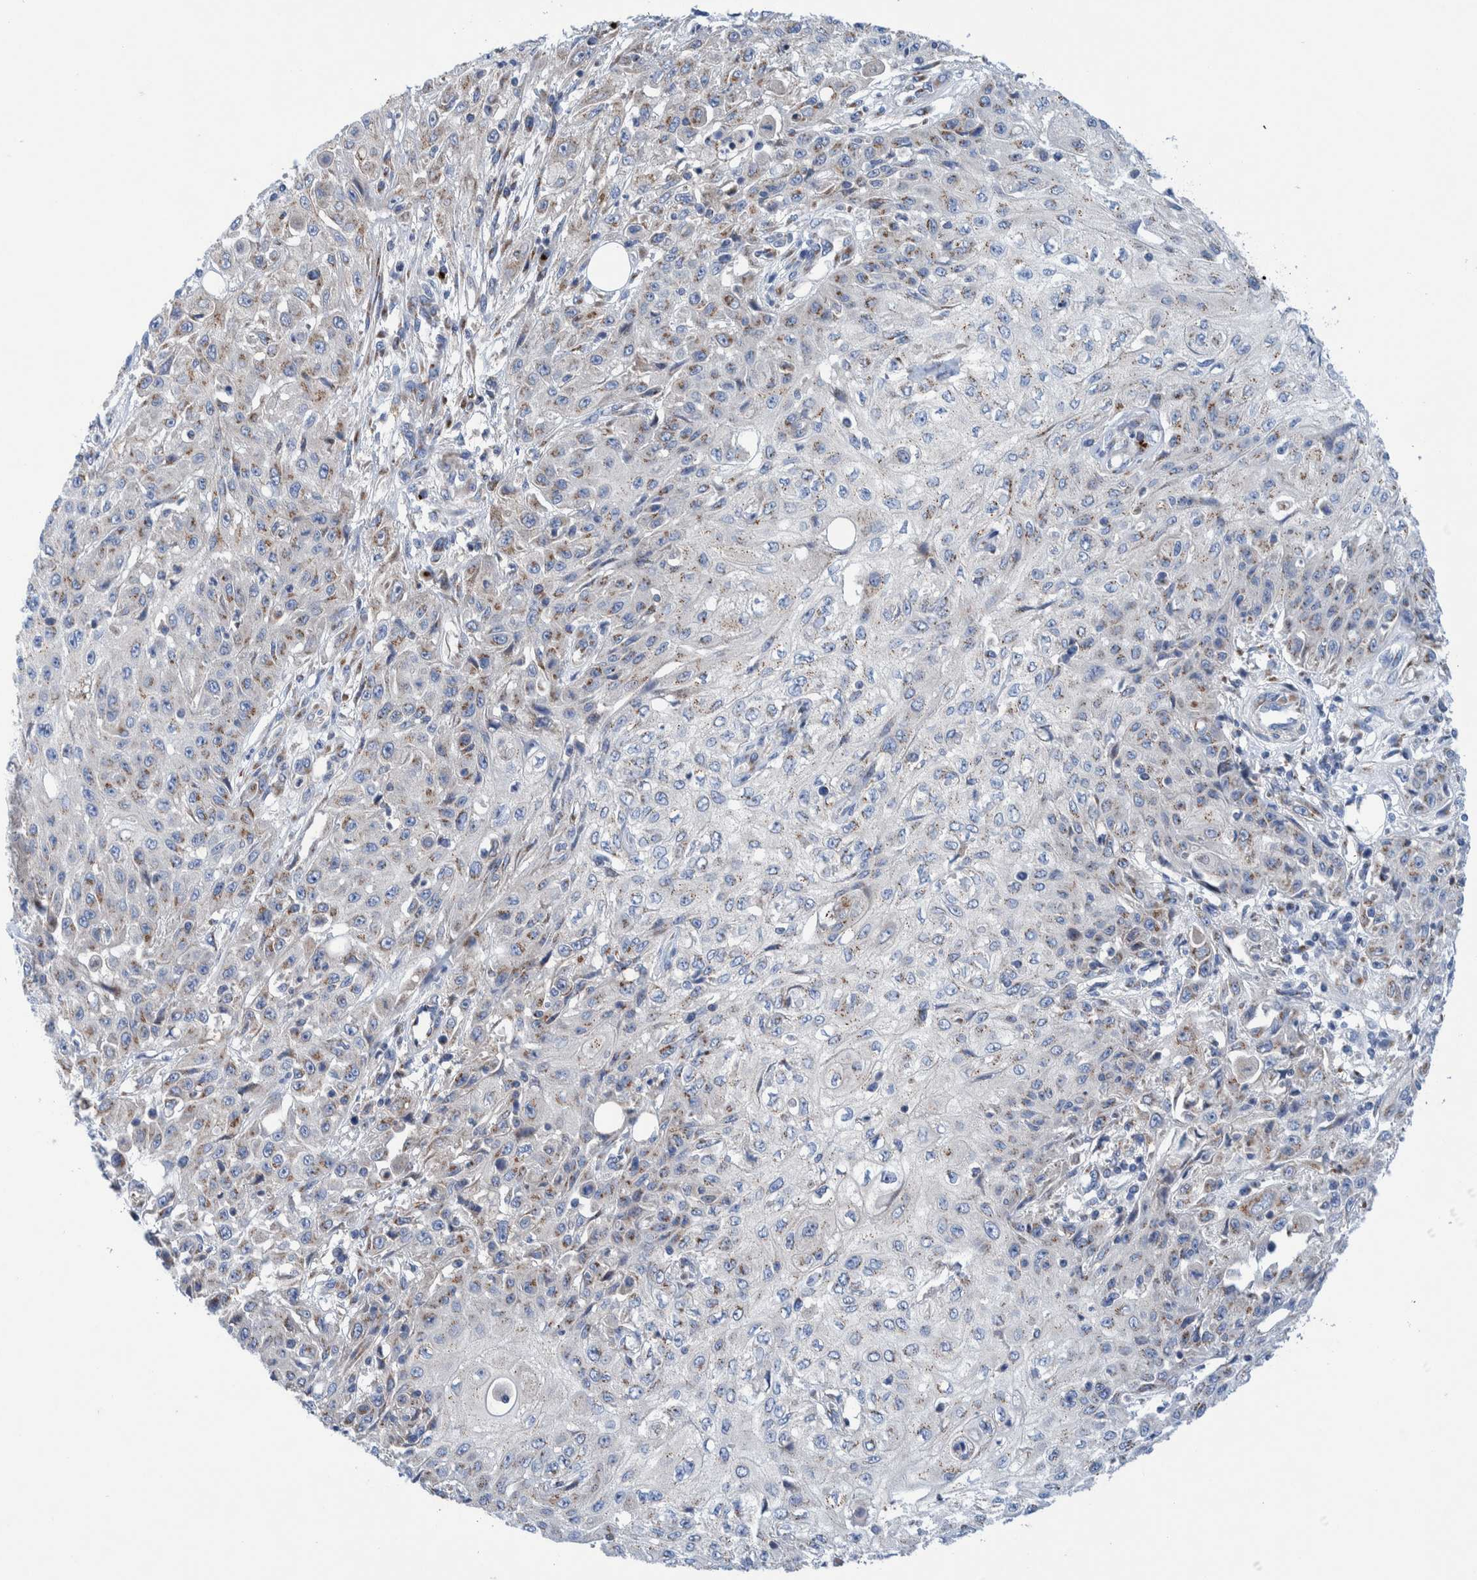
{"staining": {"intensity": "weak", "quantity": "<25%", "location": "cytoplasmic/membranous"}, "tissue": "skin cancer", "cell_type": "Tumor cells", "image_type": "cancer", "snomed": [{"axis": "morphology", "description": "Squamous cell carcinoma, NOS"}, {"axis": "morphology", "description": "Squamous cell carcinoma, metastatic, NOS"}, {"axis": "topography", "description": "Skin"}, {"axis": "topography", "description": "Lymph node"}], "caption": "Immunohistochemistry (IHC) photomicrograph of squamous cell carcinoma (skin) stained for a protein (brown), which demonstrates no staining in tumor cells.", "gene": "TRIM58", "patient": {"sex": "male", "age": 75}}